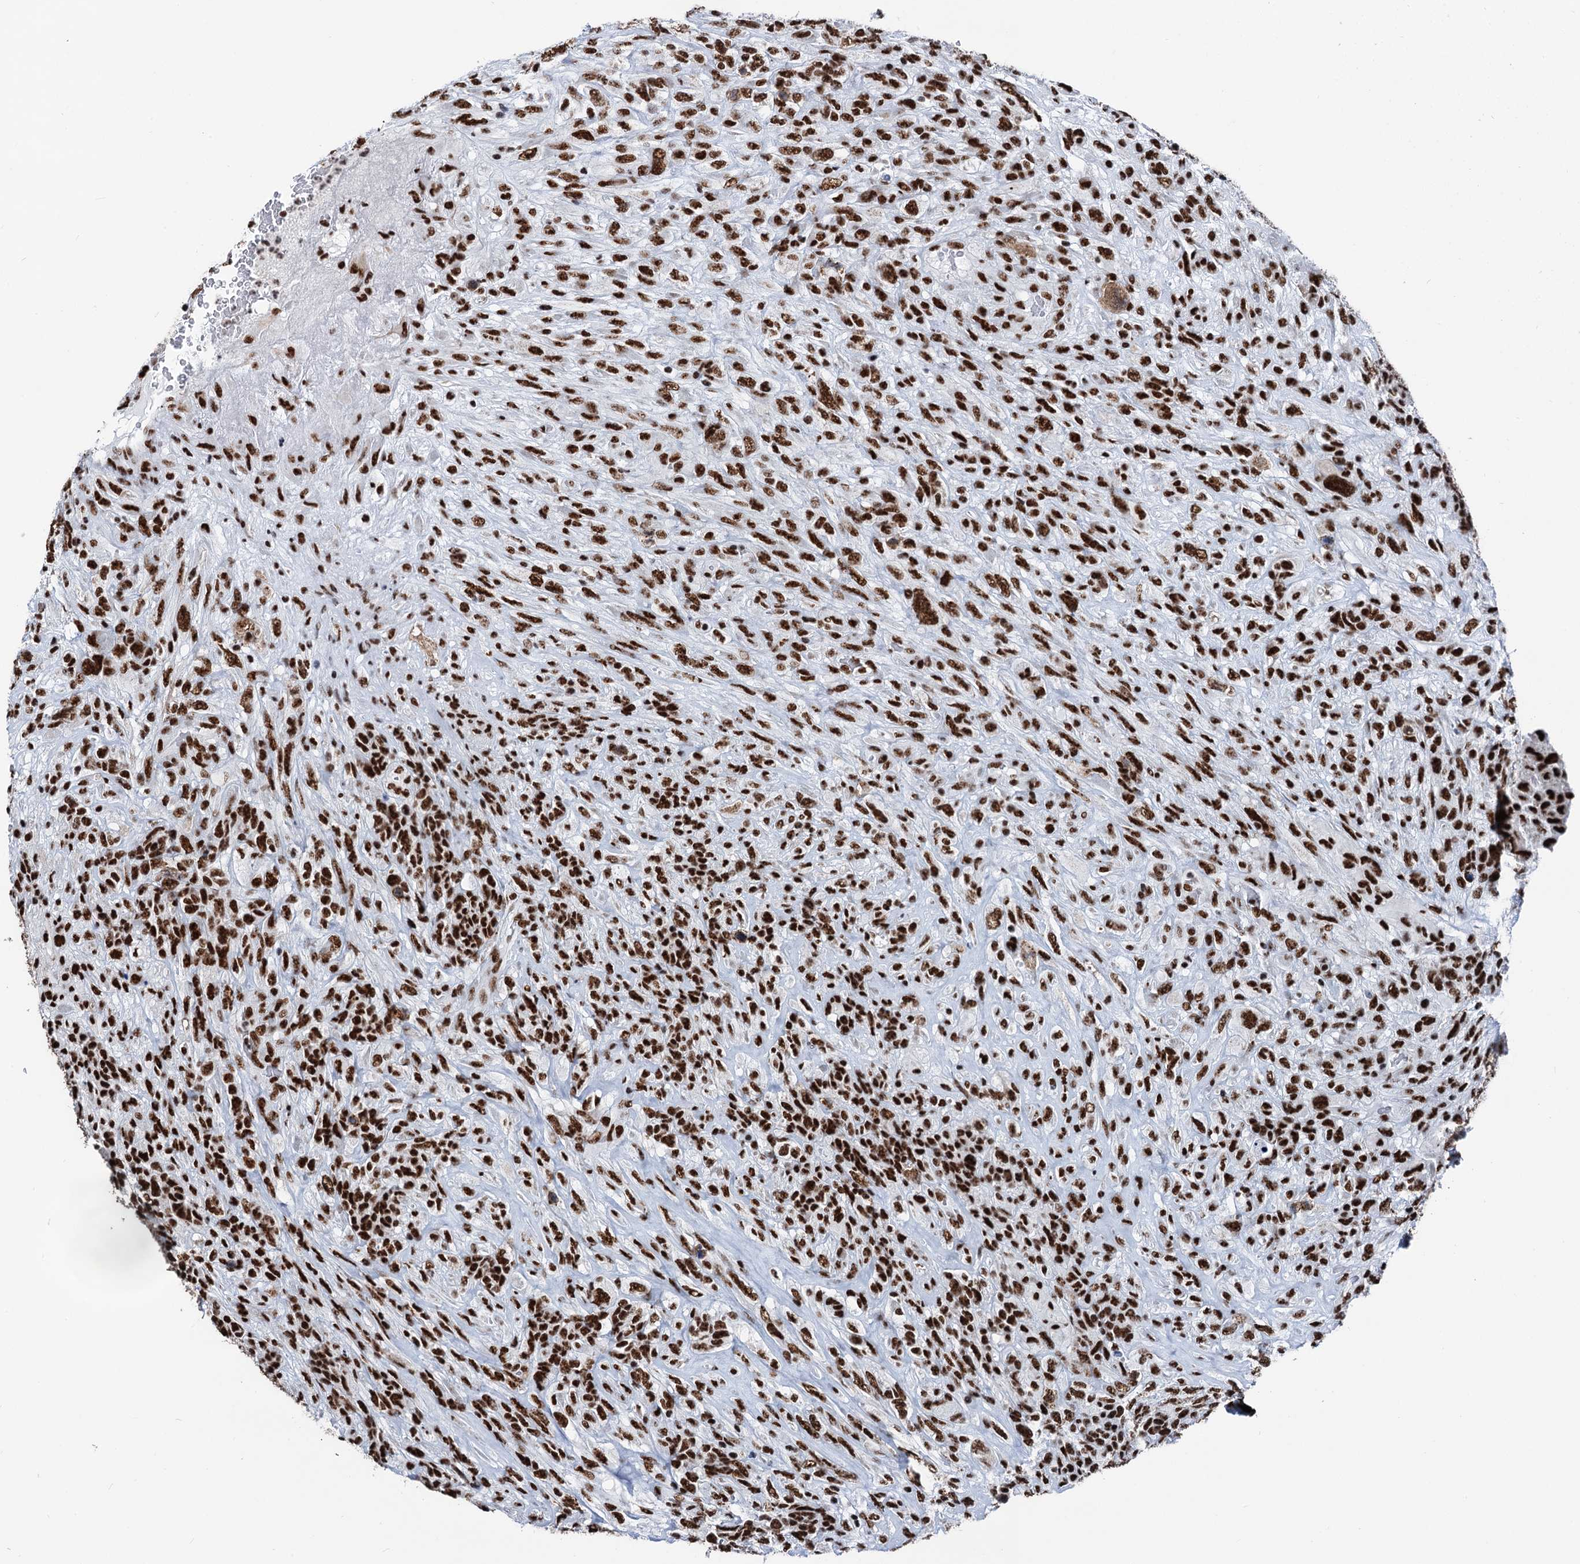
{"staining": {"intensity": "strong", "quantity": ">75%", "location": "nuclear"}, "tissue": "glioma", "cell_type": "Tumor cells", "image_type": "cancer", "snomed": [{"axis": "morphology", "description": "Glioma, malignant, High grade"}, {"axis": "topography", "description": "Brain"}], "caption": "Protein expression analysis of human glioma reveals strong nuclear positivity in about >75% of tumor cells.", "gene": "DDX23", "patient": {"sex": "male", "age": 61}}